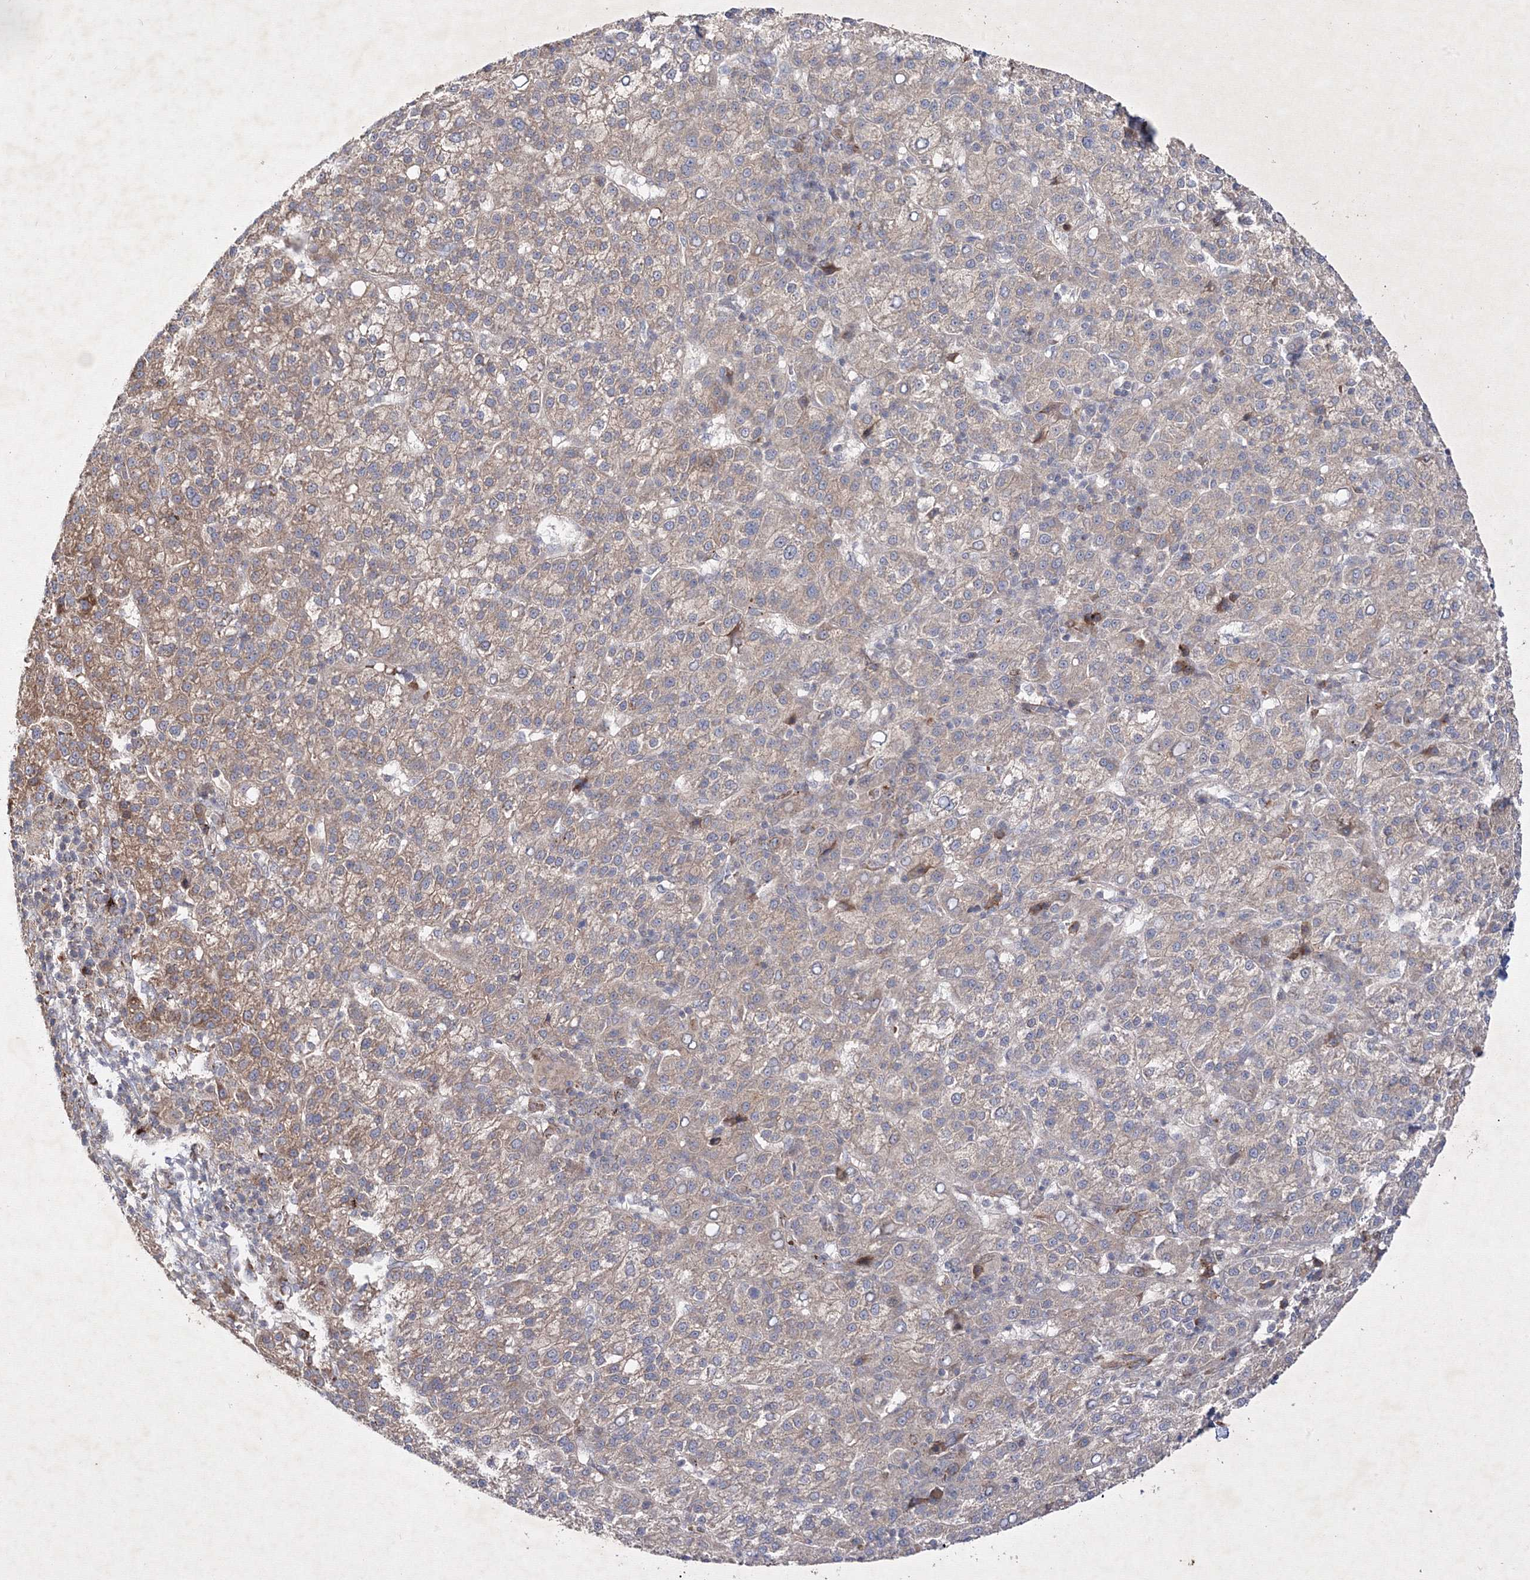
{"staining": {"intensity": "weak", "quantity": ">75%", "location": "cytoplasmic/membranous"}, "tissue": "liver cancer", "cell_type": "Tumor cells", "image_type": "cancer", "snomed": [{"axis": "morphology", "description": "Carcinoma, Hepatocellular, NOS"}, {"axis": "topography", "description": "Liver"}], "caption": "Immunohistochemistry (IHC) of human liver cancer reveals low levels of weak cytoplasmic/membranous expression in approximately >75% of tumor cells.", "gene": "GFM1", "patient": {"sex": "female", "age": 58}}